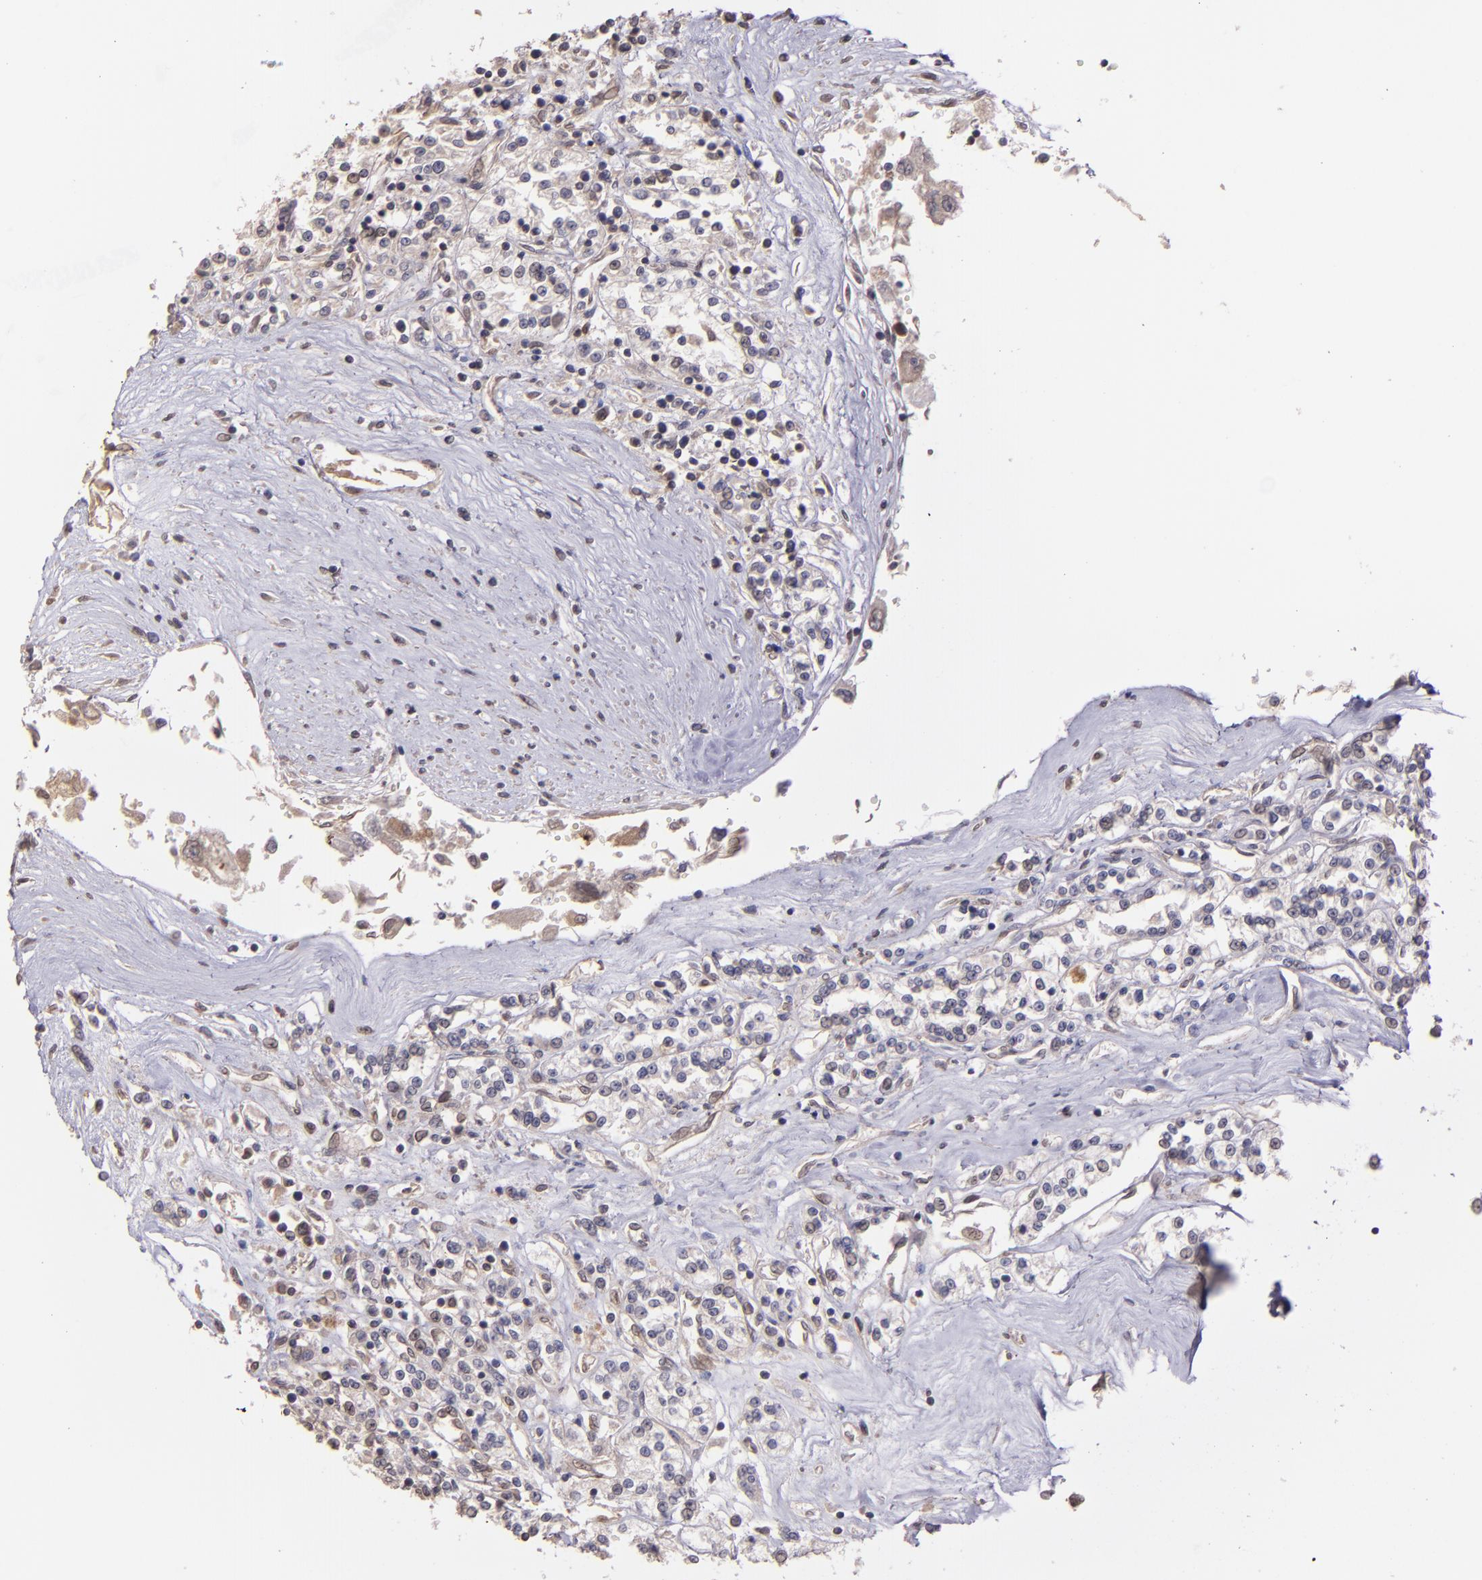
{"staining": {"intensity": "weak", "quantity": "<25%", "location": "nuclear"}, "tissue": "renal cancer", "cell_type": "Tumor cells", "image_type": "cancer", "snomed": [{"axis": "morphology", "description": "Adenocarcinoma, NOS"}, {"axis": "topography", "description": "Kidney"}], "caption": "Adenocarcinoma (renal) stained for a protein using immunohistochemistry demonstrates no positivity tumor cells.", "gene": "NUP62CL", "patient": {"sex": "female", "age": 76}}